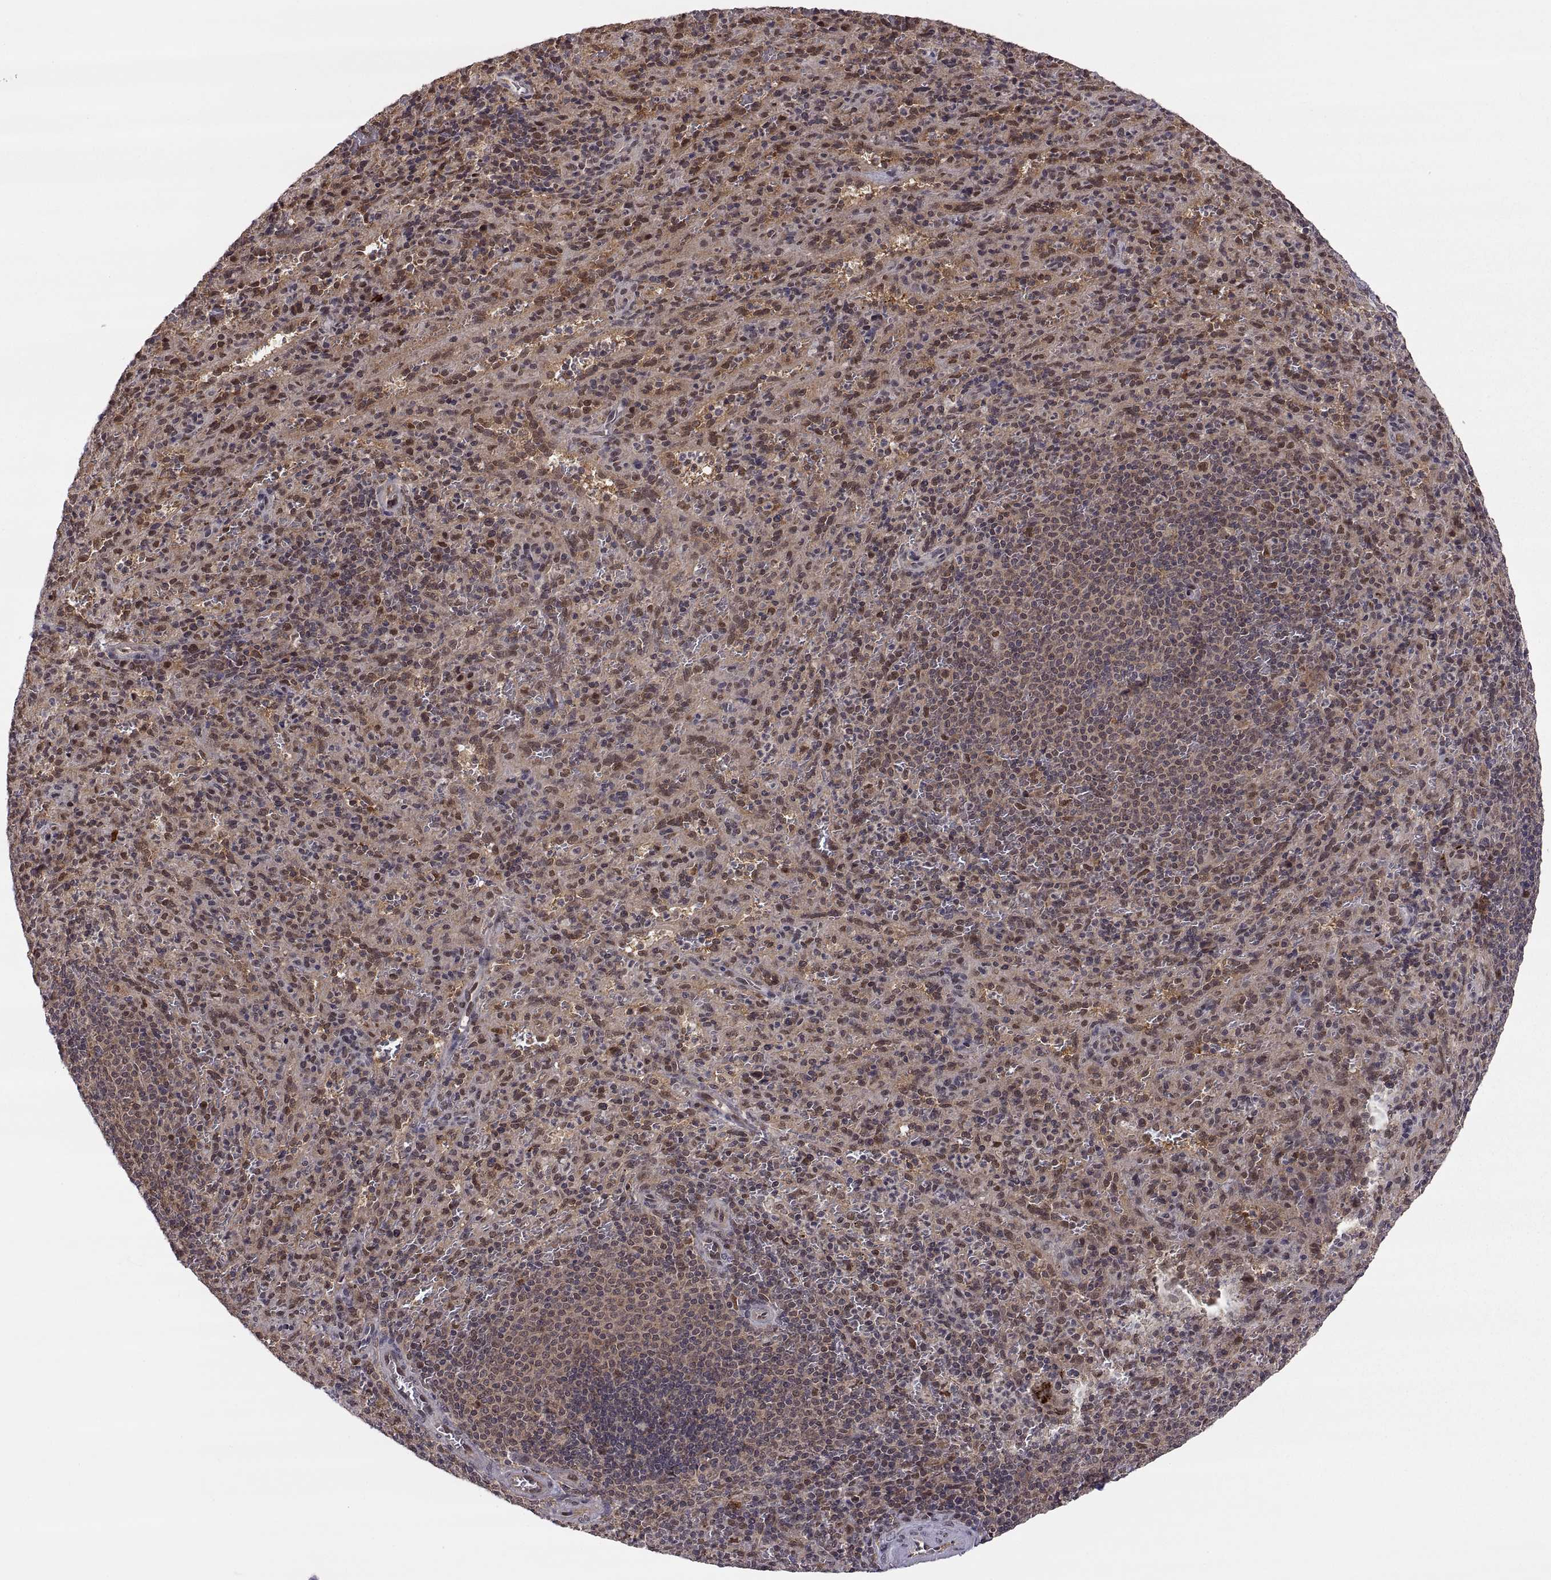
{"staining": {"intensity": "weak", "quantity": ">75%", "location": "cytoplasmic/membranous"}, "tissue": "spleen", "cell_type": "Cells in red pulp", "image_type": "normal", "snomed": [{"axis": "morphology", "description": "Normal tissue, NOS"}, {"axis": "topography", "description": "Spleen"}], "caption": "Spleen stained with IHC reveals weak cytoplasmic/membranous expression in about >75% of cells in red pulp.", "gene": "PSMC2", "patient": {"sex": "male", "age": 57}}